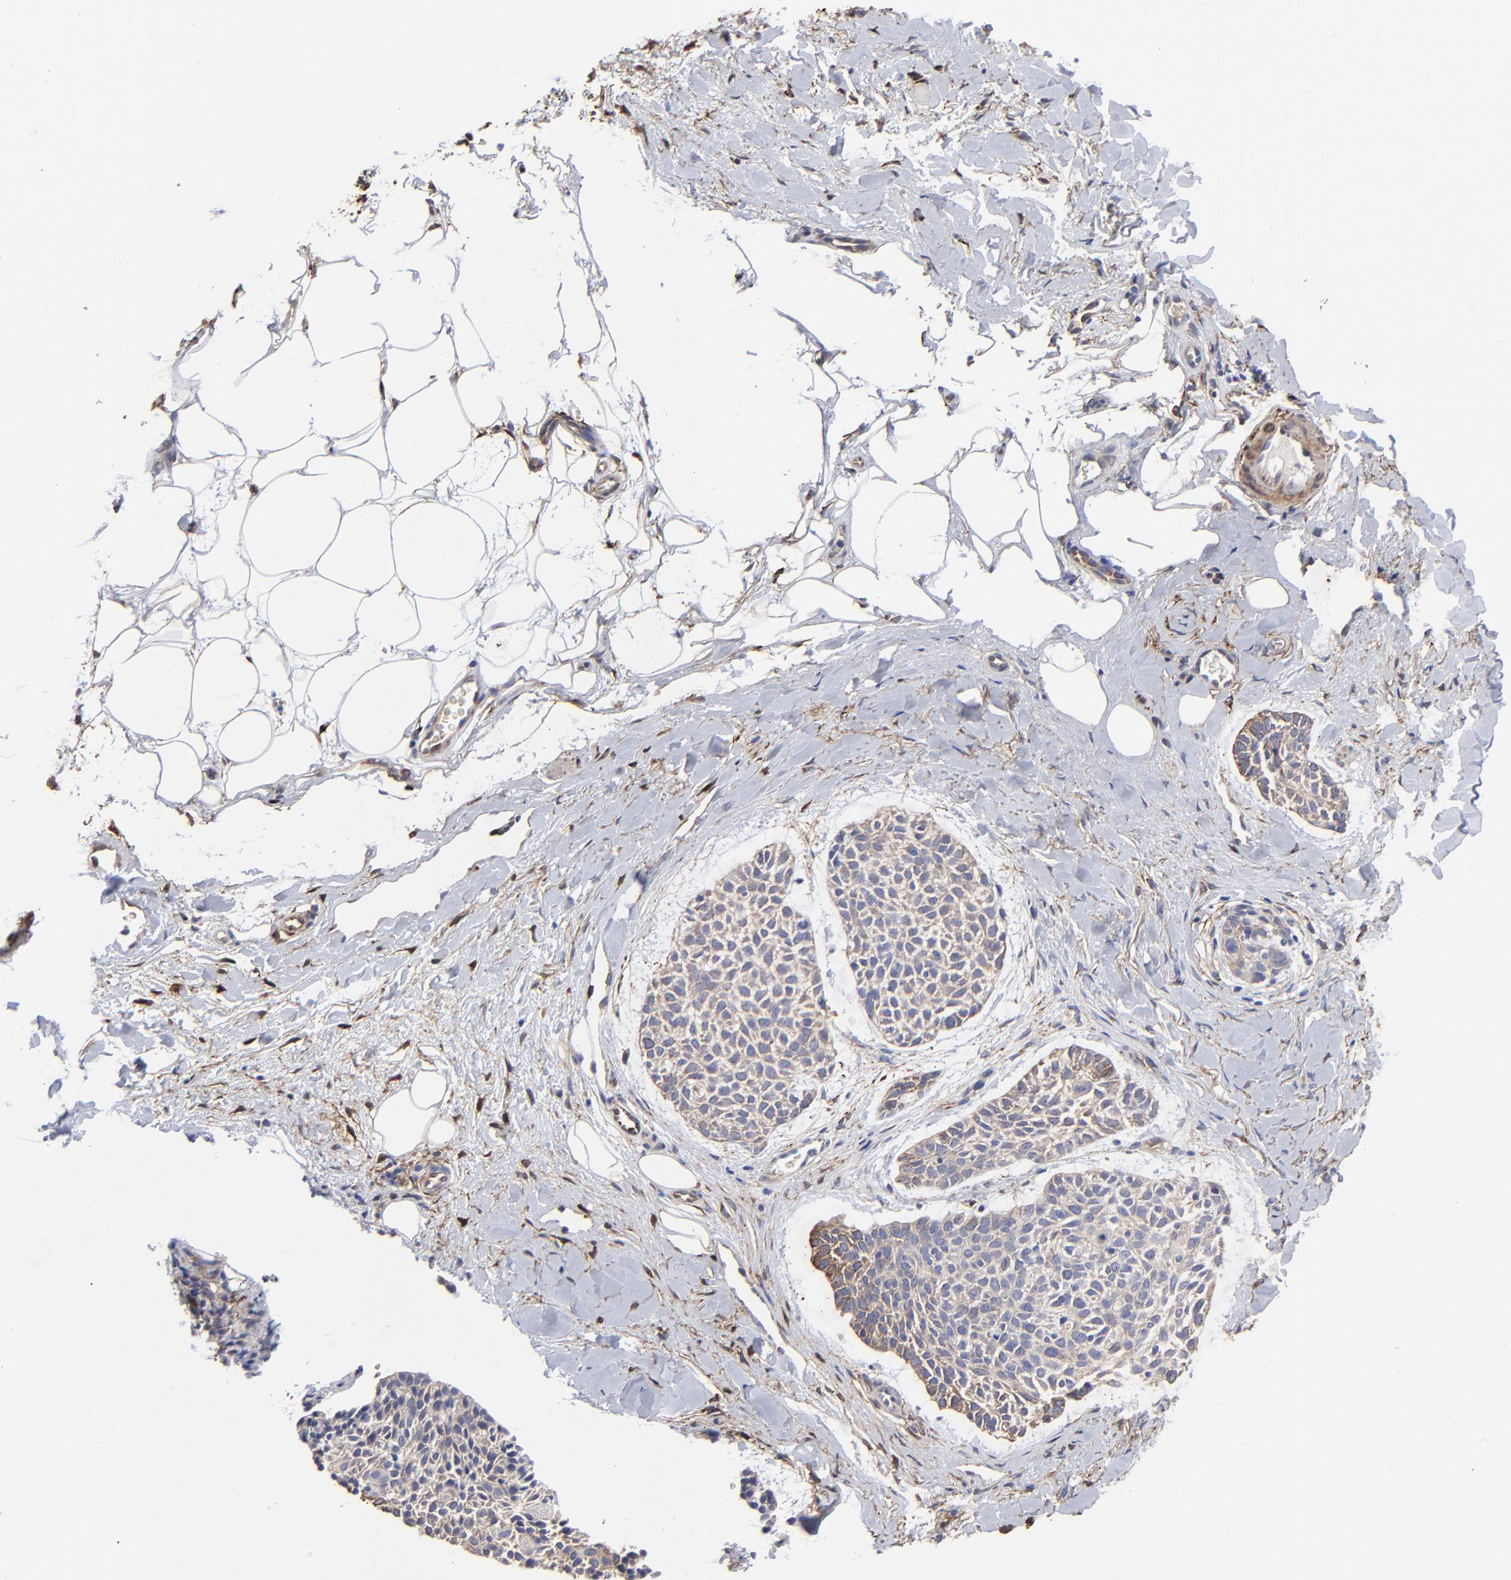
{"staining": {"intensity": "moderate", "quantity": "<25%", "location": "cytoplasmic/membranous"}, "tissue": "skin cancer", "cell_type": "Tumor cells", "image_type": "cancer", "snomed": [{"axis": "morphology", "description": "Normal tissue, NOS"}, {"axis": "morphology", "description": "Basal cell carcinoma"}, {"axis": "topography", "description": "Skin"}], "caption": "A histopathology image showing moderate cytoplasmic/membranous positivity in approximately <25% of tumor cells in skin cancer, as visualized by brown immunohistochemical staining.", "gene": "CILP", "patient": {"sex": "female", "age": 70}}